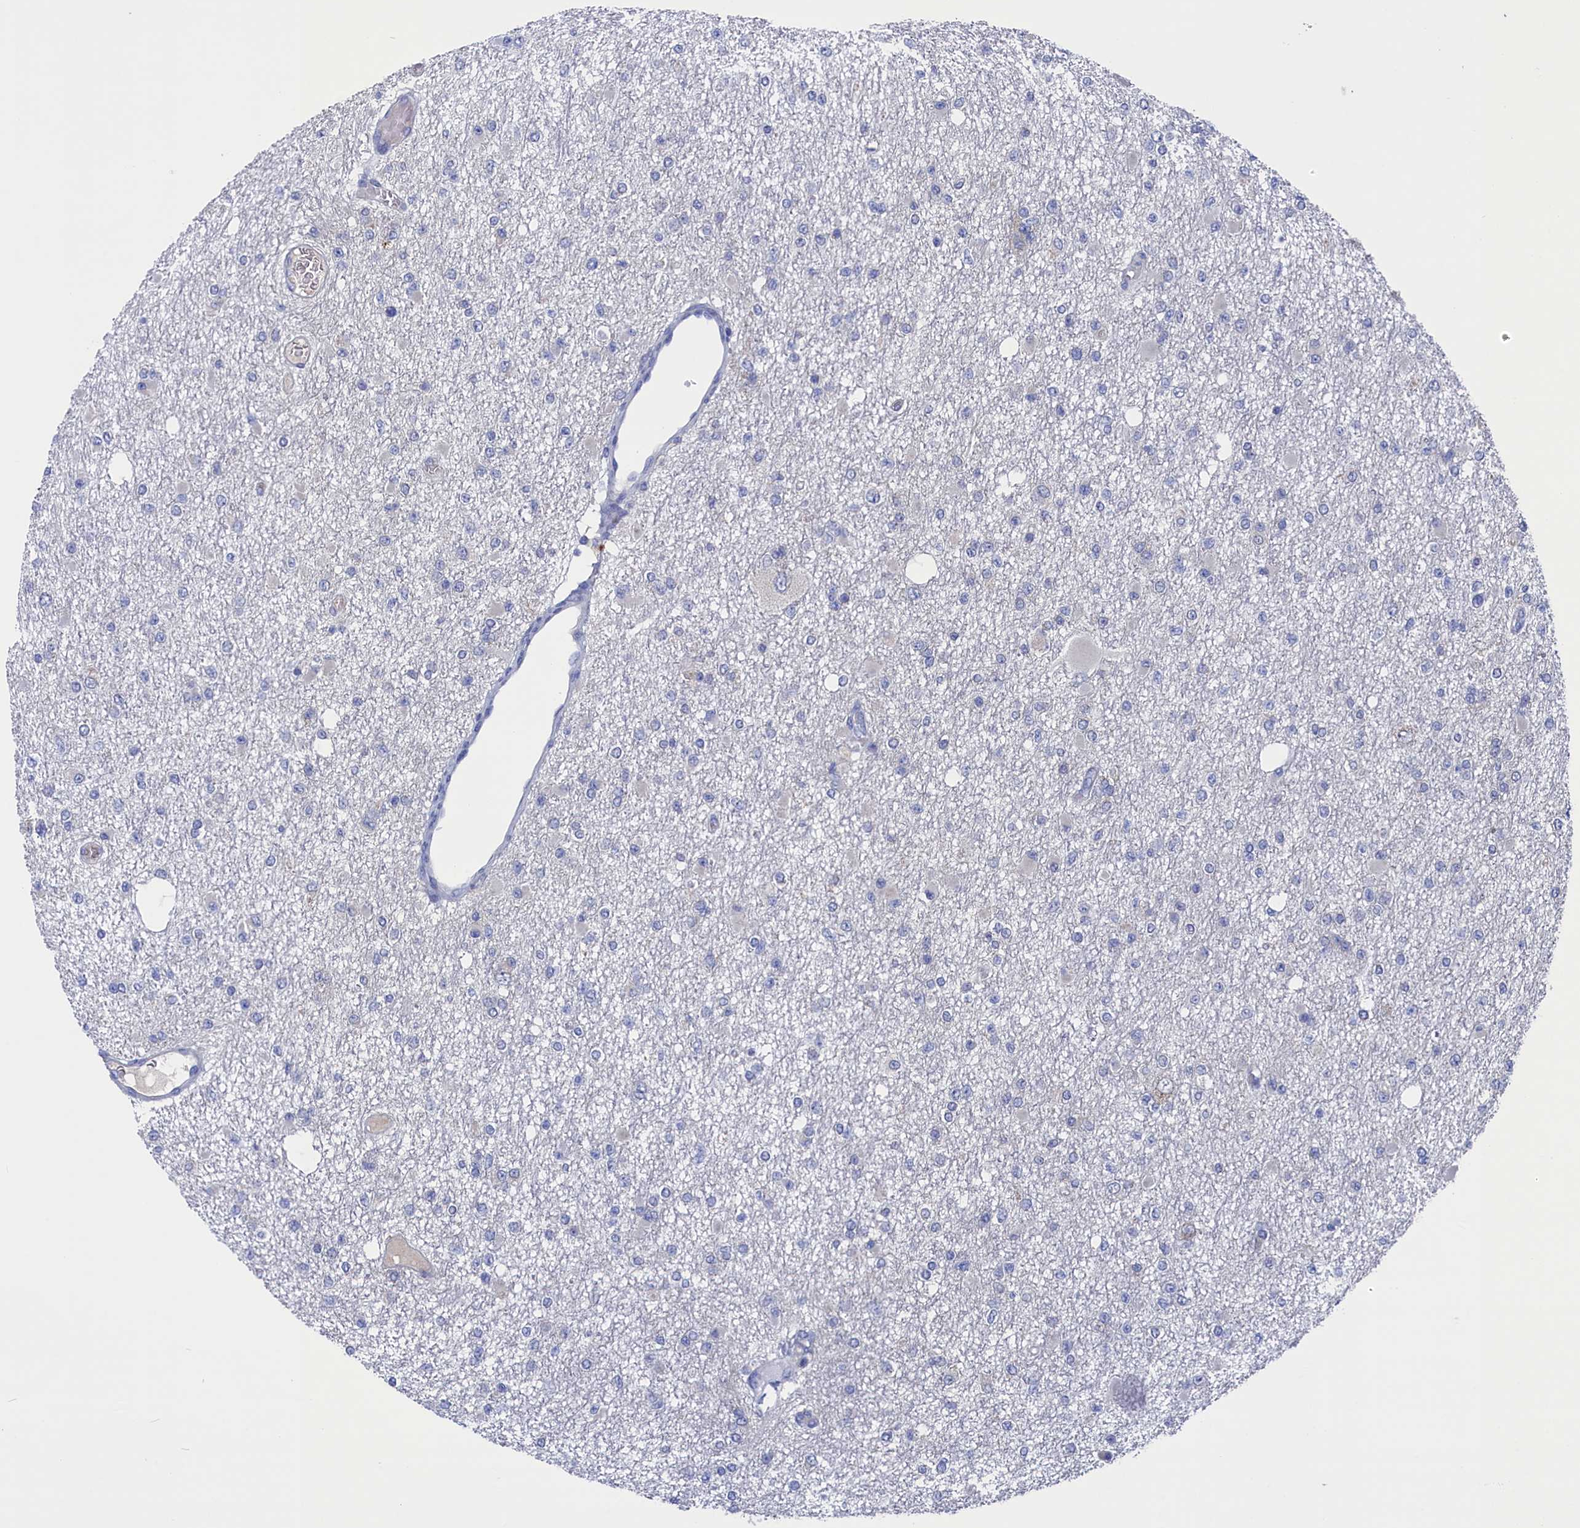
{"staining": {"intensity": "negative", "quantity": "none", "location": "none"}, "tissue": "glioma", "cell_type": "Tumor cells", "image_type": "cancer", "snomed": [{"axis": "morphology", "description": "Glioma, malignant, Low grade"}, {"axis": "topography", "description": "Brain"}], "caption": "Tumor cells show no significant positivity in glioma.", "gene": "SPATA13", "patient": {"sex": "female", "age": 22}}